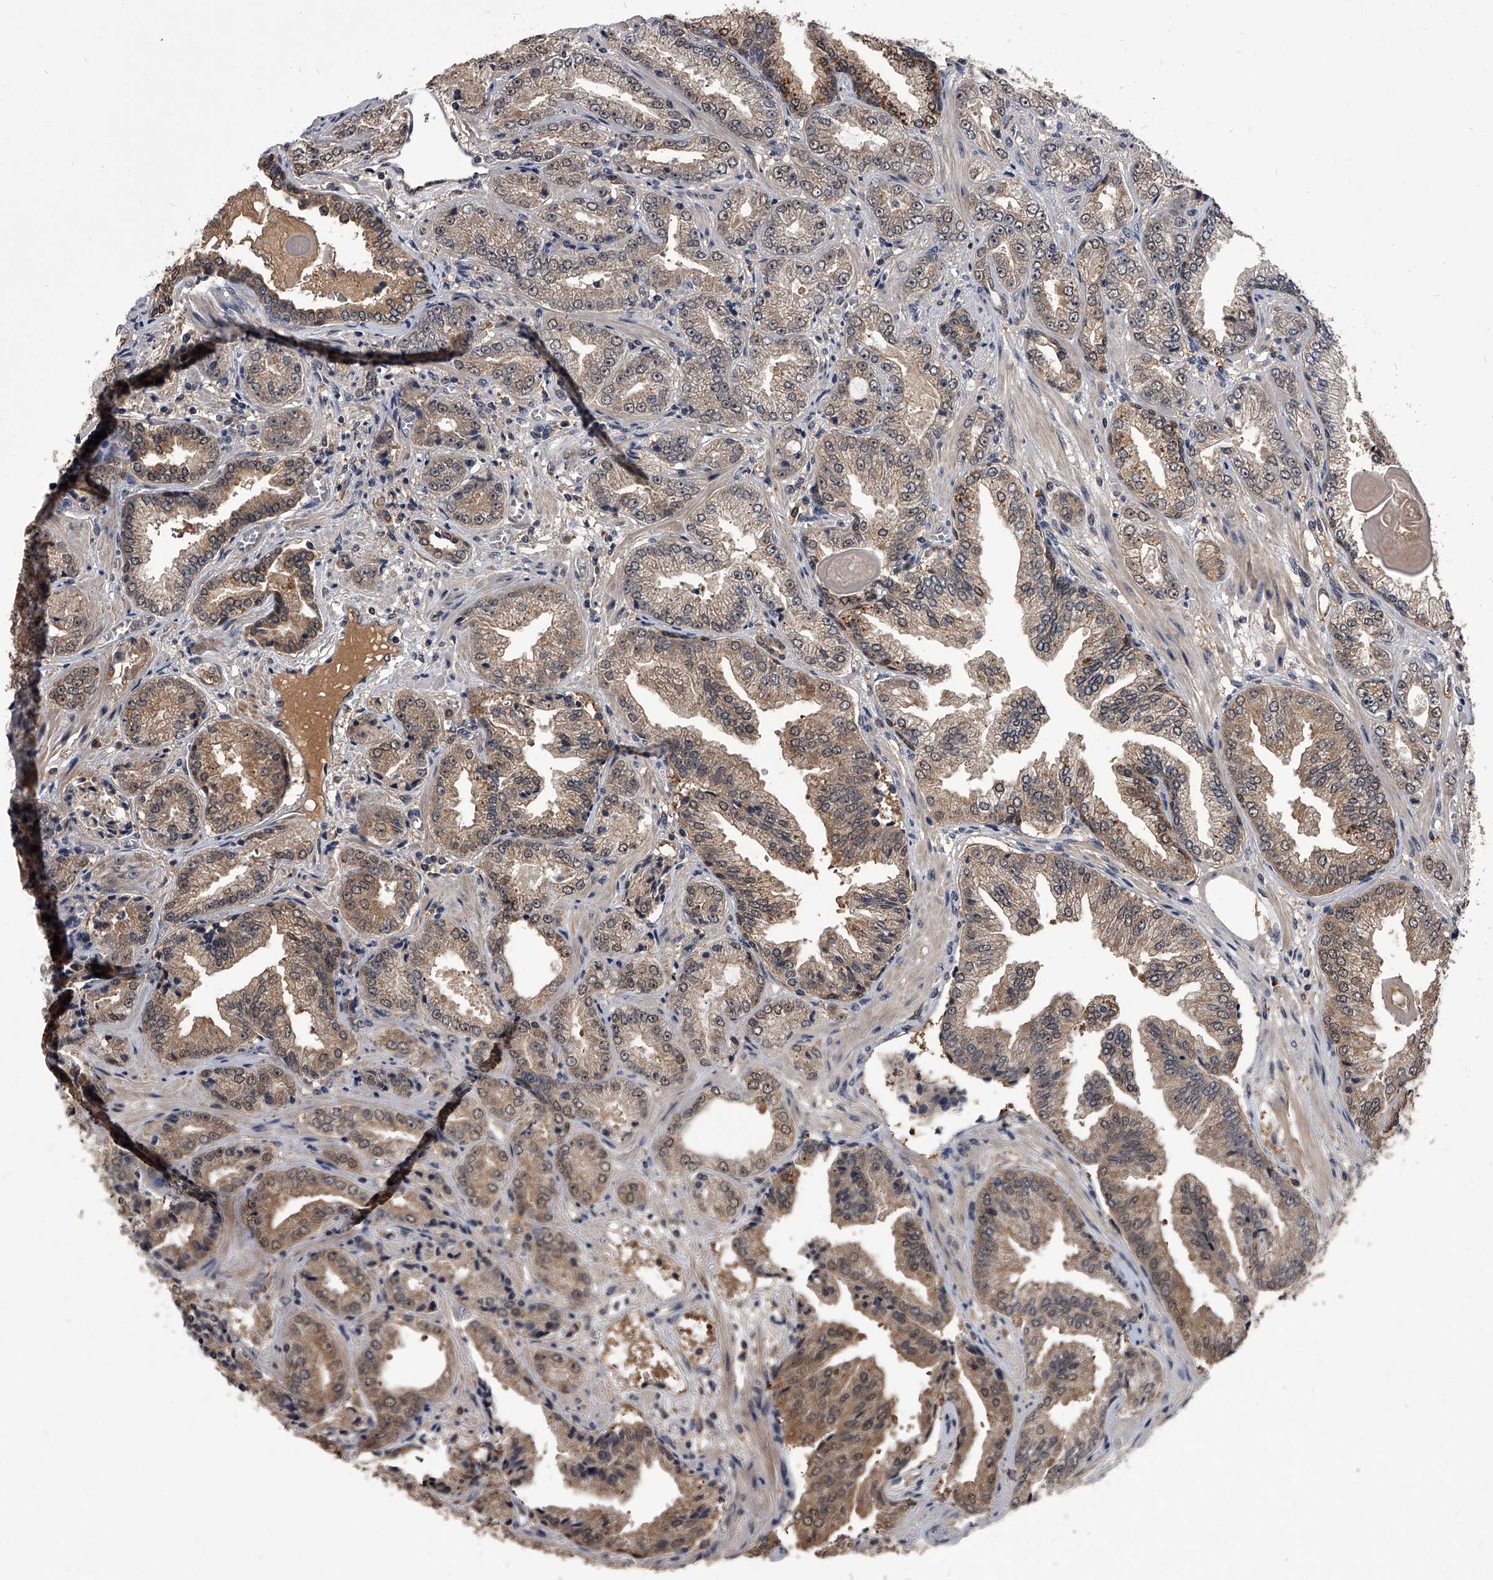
{"staining": {"intensity": "weak", "quantity": "25%-75%", "location": "cytoplasmic/membranous"}, "tissue": "prostate cancer", "cell_type": "Tumor cells", "image_type": "cancer", "snomed": [{"axis": "morphology", "description": "Adenocarcinoma, High grade"}, {"axis": "topography", "description": "Prostate"}], "caption": "A high-resolution micrograph shows immunohistochemistry staining of prostate cancer (high-grade adenocarcinoma), which reveals weak cytoplasmic/membranous staining in approximately 25%-75% of tumor cells.", "gene": "SLC18B1", "patient": {"sex": "male", "age": 71}}